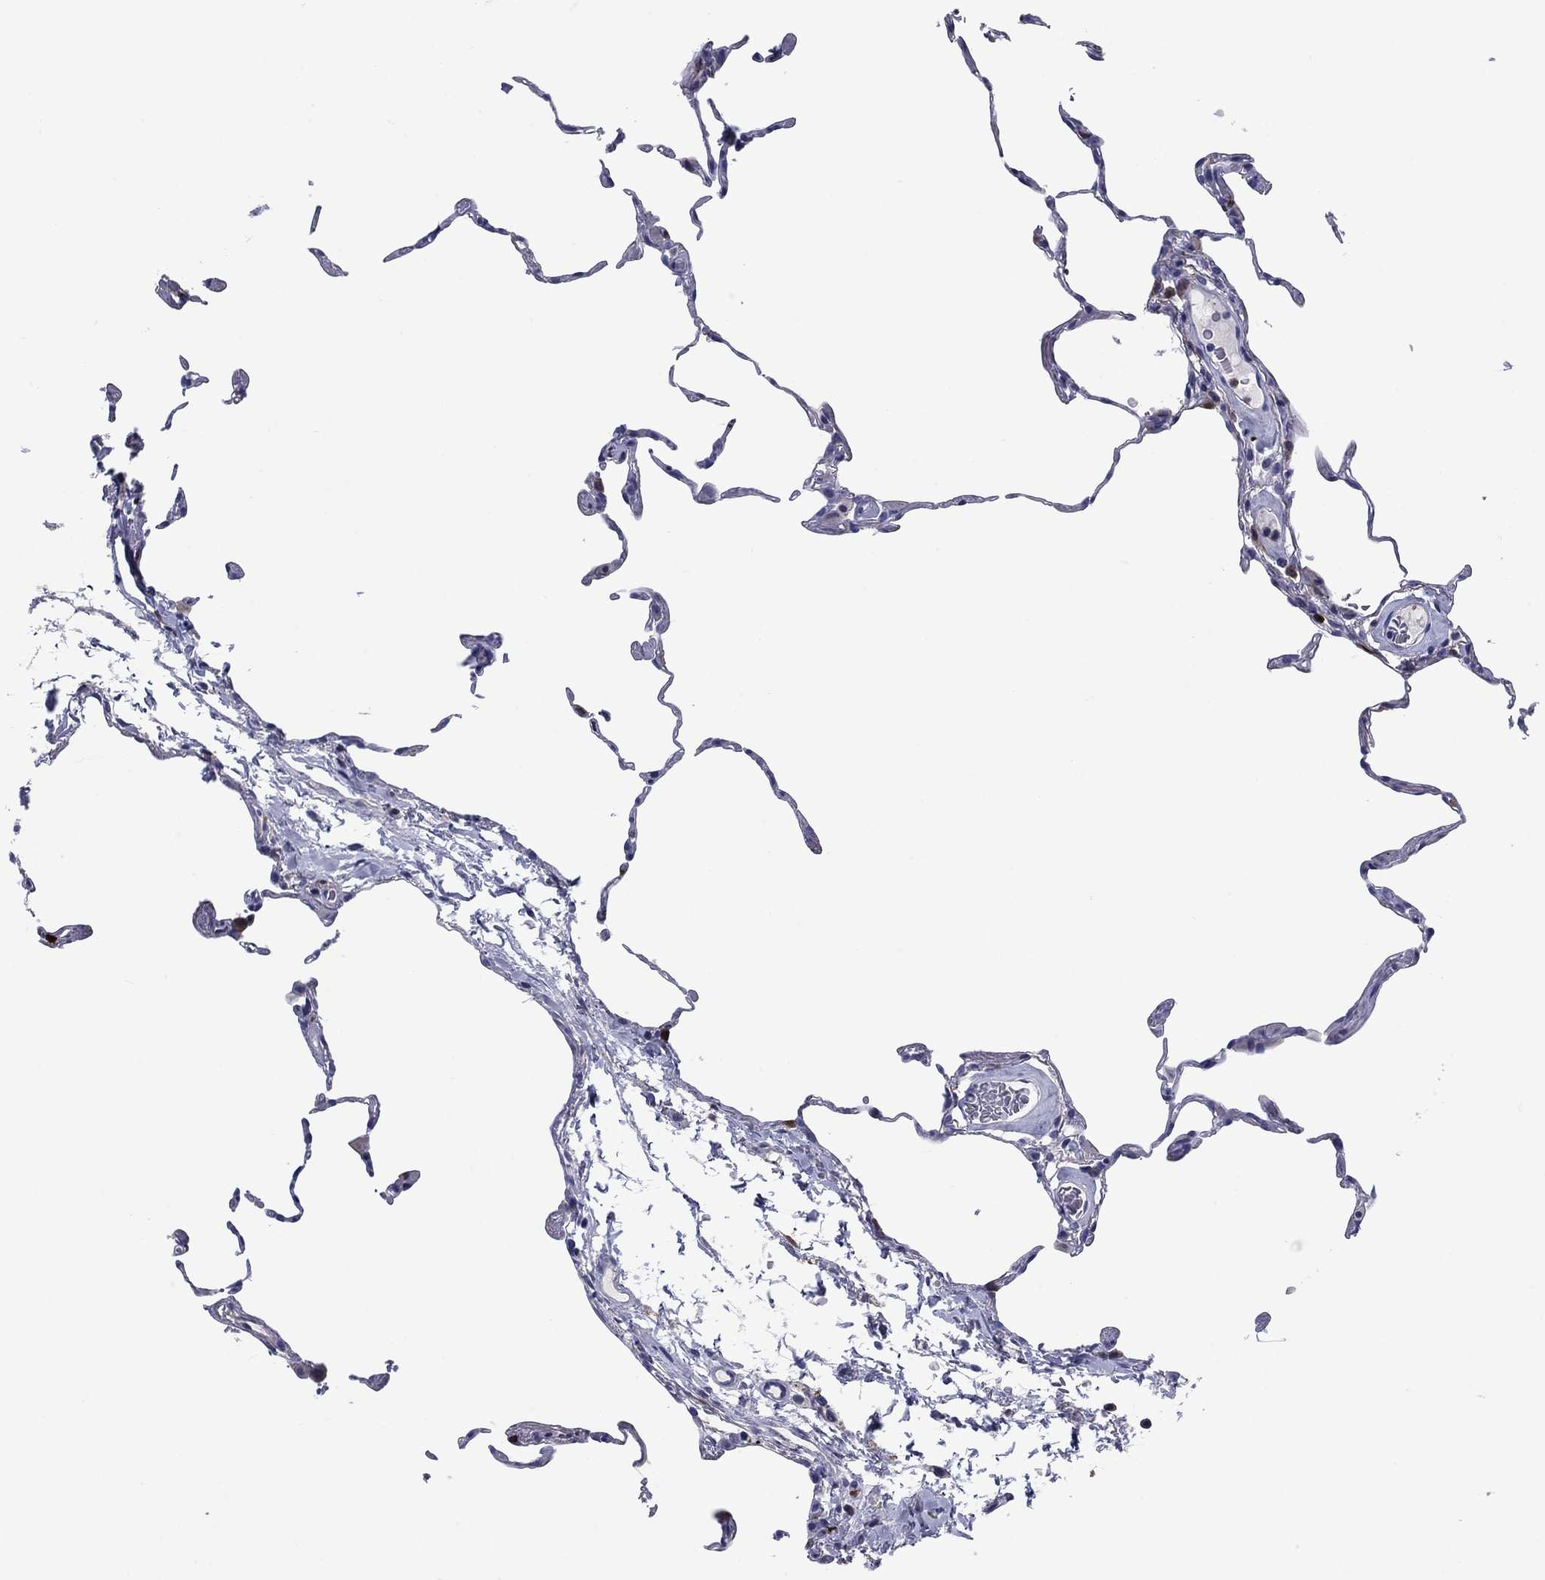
{"staining": {"intensity": "negative", "quantity": "none", "location": "none"}, "tissue": "lung", "cell_type": "Alveolar cells", "image_type": "normal", "snomed": [{"axis": "morphology", "description": "Normal tissue, NOS"}, {"axis": "topography", "description": "Lung"}], "caption": "A high-resolution photomicrograph shows IHC staining of unremarkable lung, which reveals no significant positivity in alveolar cells. (DAB IHC with hematoxylin counter stain).", "gene": "STMN1", "patient": {"sex": "female", "age": 57}}